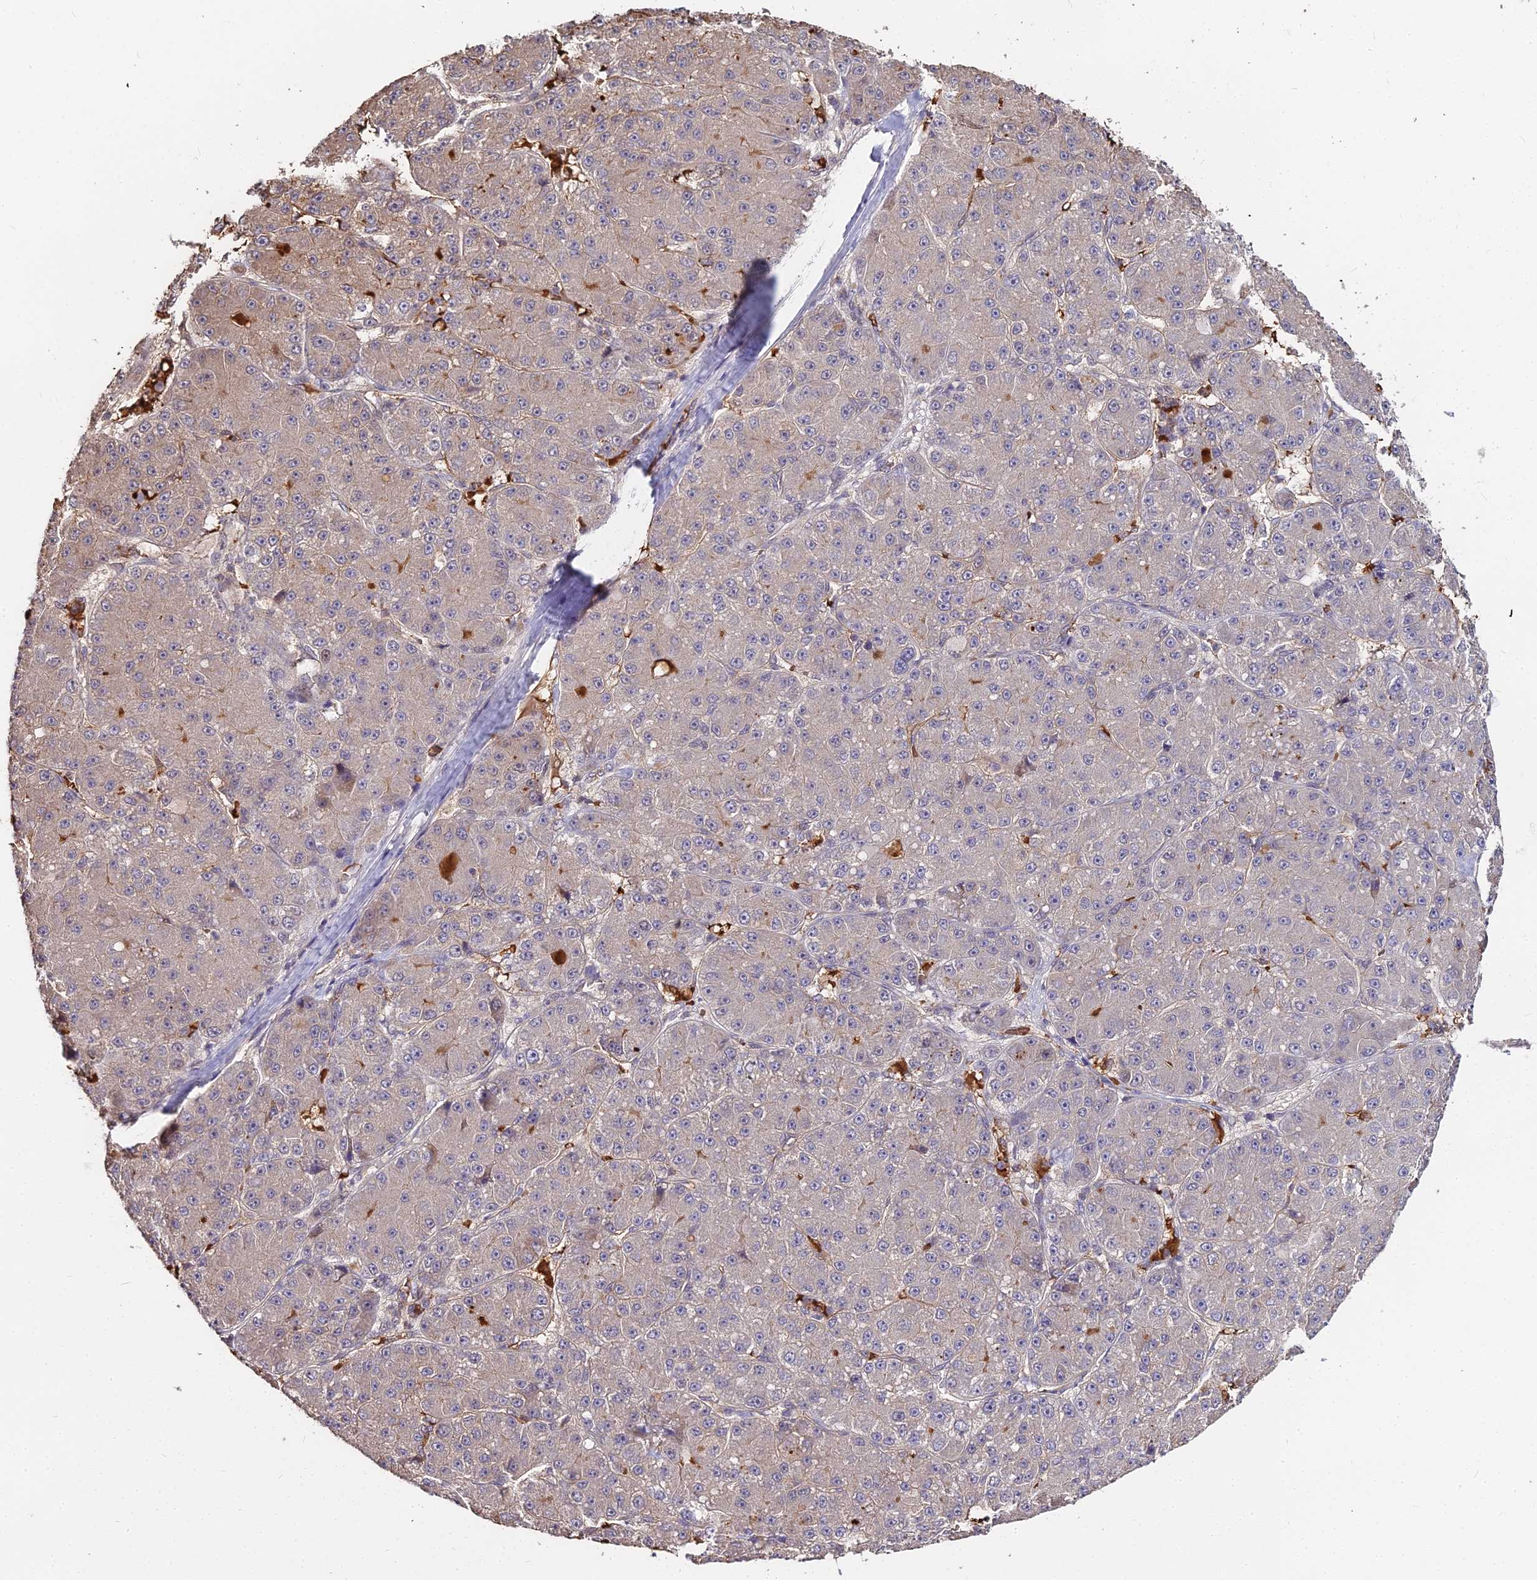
{"staining": {"intensity": "weak", "quantity": "25%-75%", "location": "cytoplasmic/membranous"}, "tissue": "liver cancer", "cell_type": "Tumor cells", "image_type": "cancer", "snomed": [{"axis": "morphology", "description": "Carcinoma, Hepatocellular, NOS"}, {"axis": "topography", "description": "Liver"}], "caption": "A photomicrograph of liver cancer (hepatocellular carcinoma) stained for a protein shows weak cytoplasmic/membranous brown staining in tumor cells.", "gene": "ZDBF2", "patient": {"sex": "male", "age": 67}}